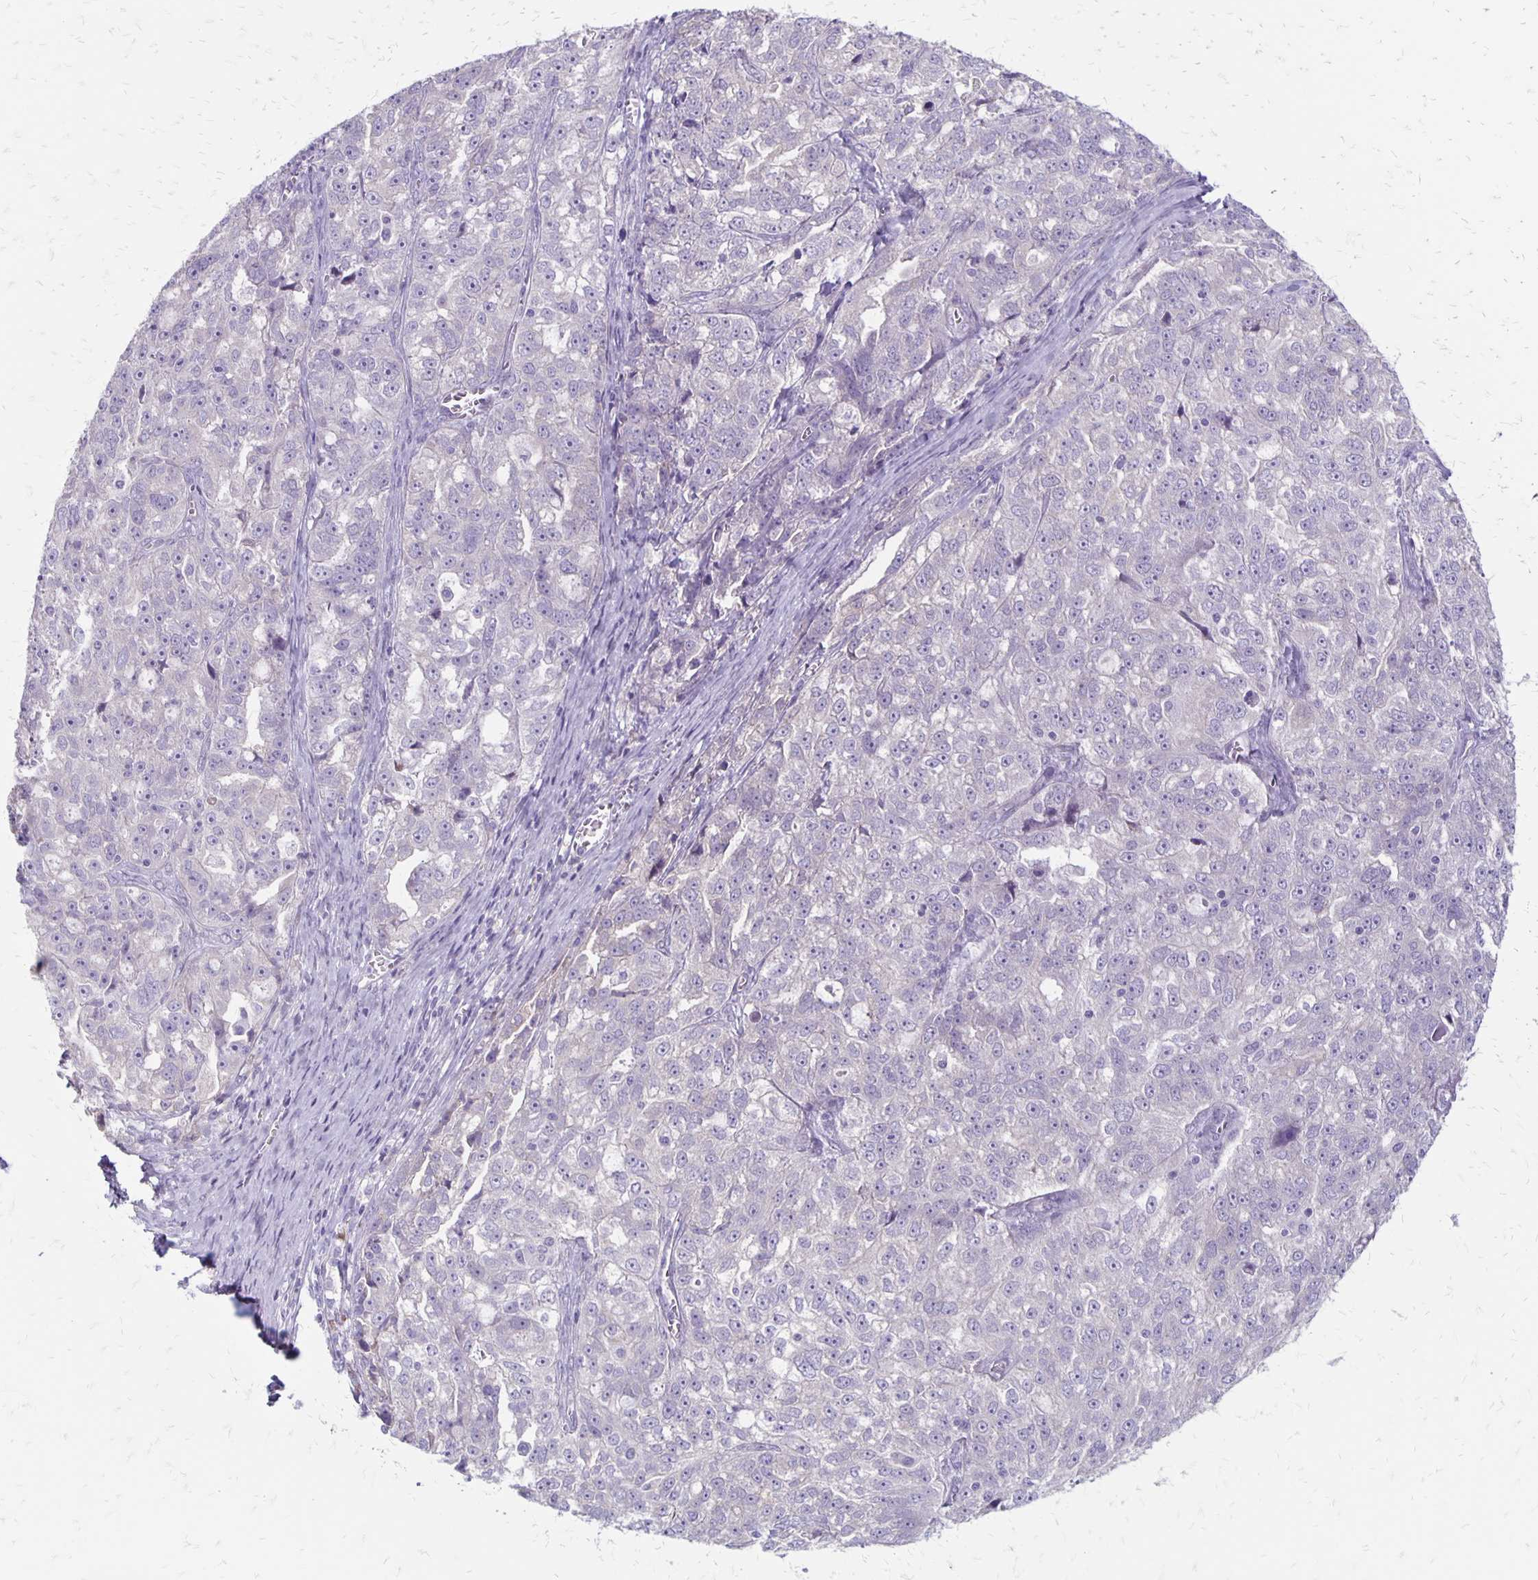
{"staining": {"intensity": "negative", "quantity": "none", "location": "none"}, "tissue": "ovarian cancer", "cell_type": "Tumor cells", "image_type": "cancer", "snomed": [{"axis": "morphology", "description": "Cystadenocarcinoma, serous, NOS"}, {"axis": "topography", "description": "Ovary"}], "caption": "IHC photomicrograph of human ovarian serous cystadenocarcinoma stained for a protein (brown), which displays no expression in tumor cells.", "gene": "HOMER1", "patient": {"sex": "female", "age": 51}}